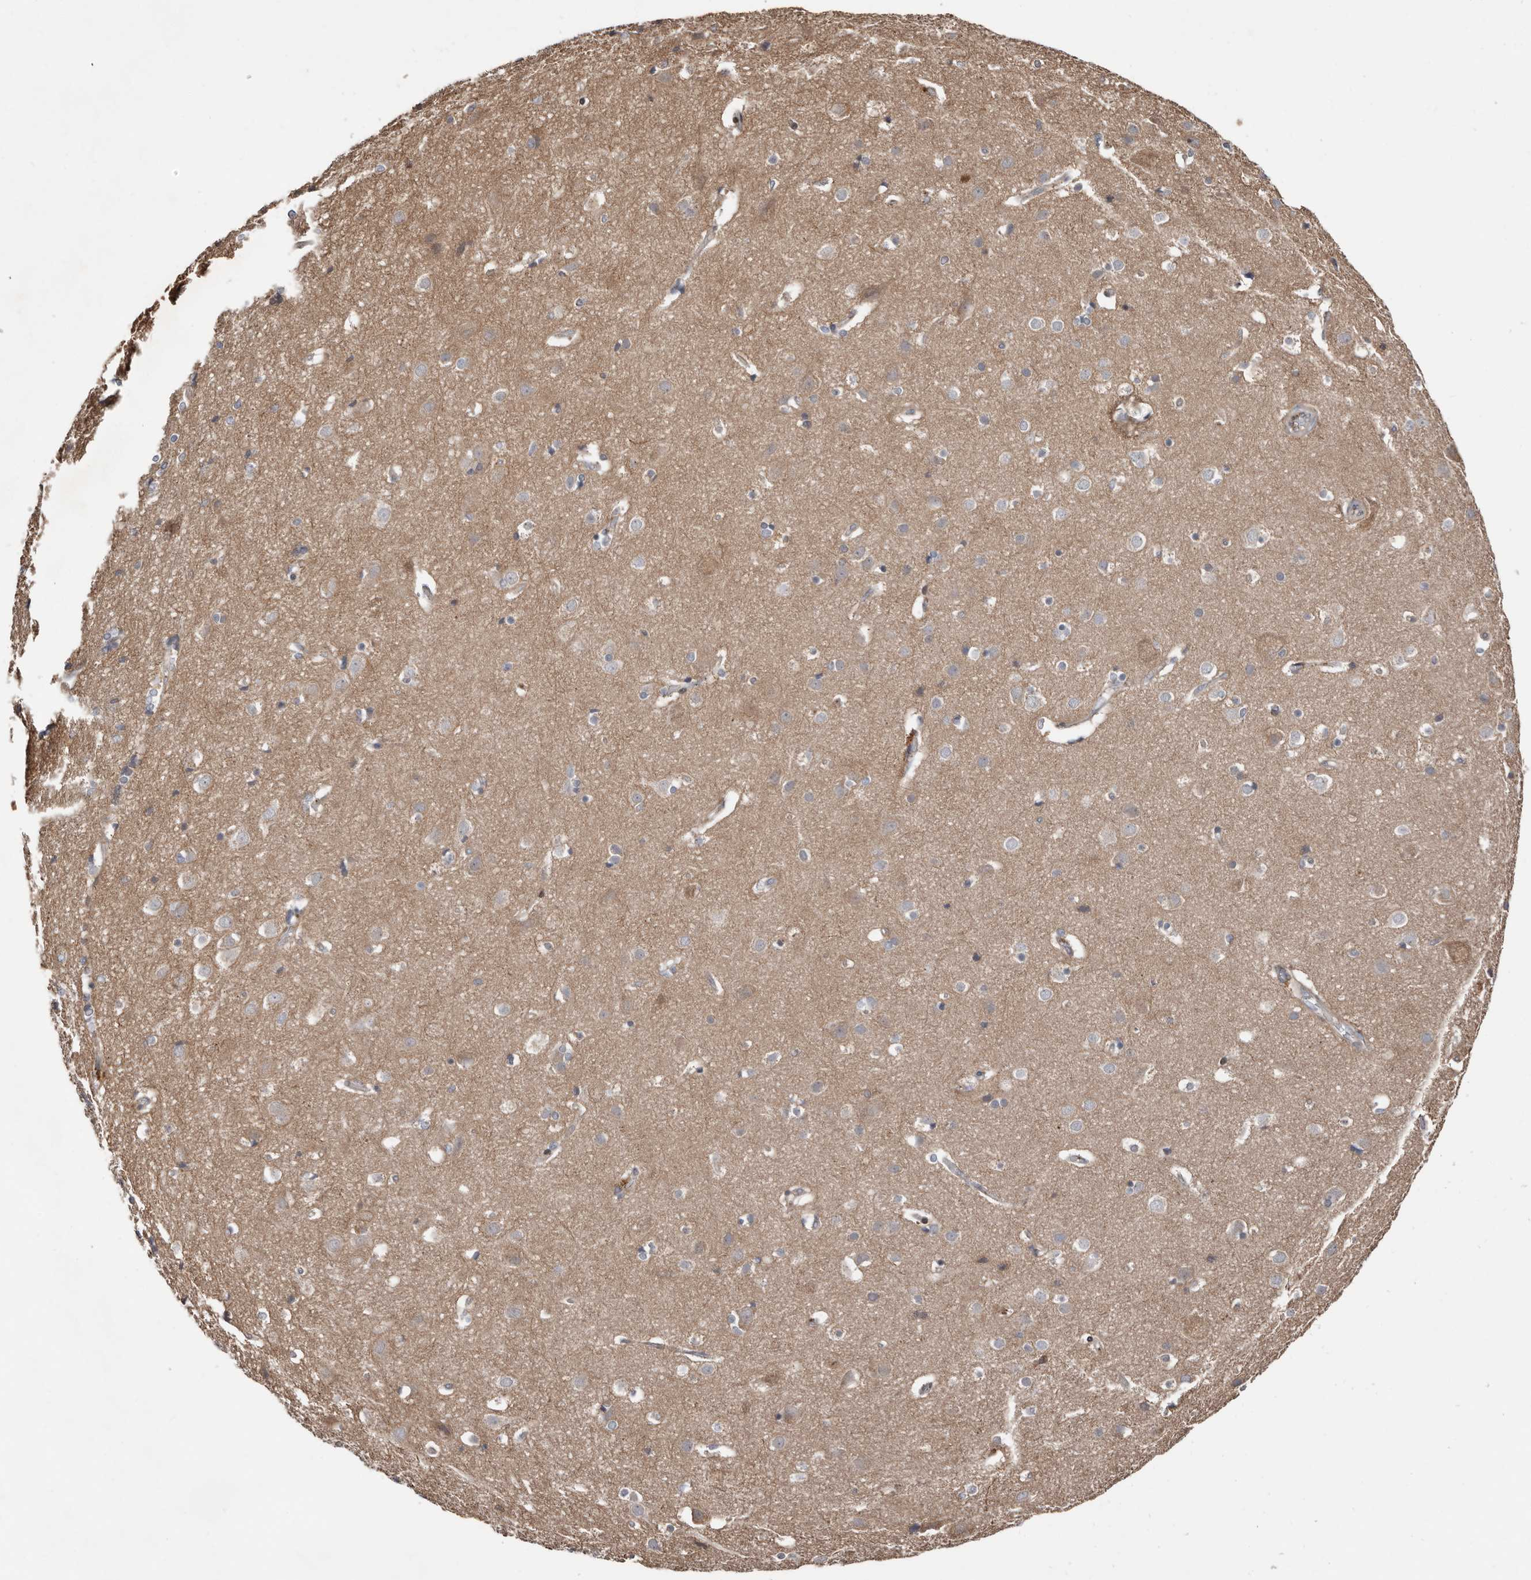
{"staining": {"intensity": "weak", "quantity": "25%-75%", "location": "cytoplasmic/membranous"}, "tissue": "cerebral cortex", "cell_type": "Endothelial cells", "image_type": "normal", "snomed": [{"axis": "morphology", "description": "Normal tissue, NOS"}, {"axis": "topography", "description": "Cerebral cortex"}], "caption": "Approximately 25%-75% of endothelial cells in normal human cerebral cortex exhibit weak cytoplasmic/membranous protein positivity as visualized by brown immunohistochemical staining.", "gene": "SMYD4", "patient": {"sex": "male", "age": 54}}